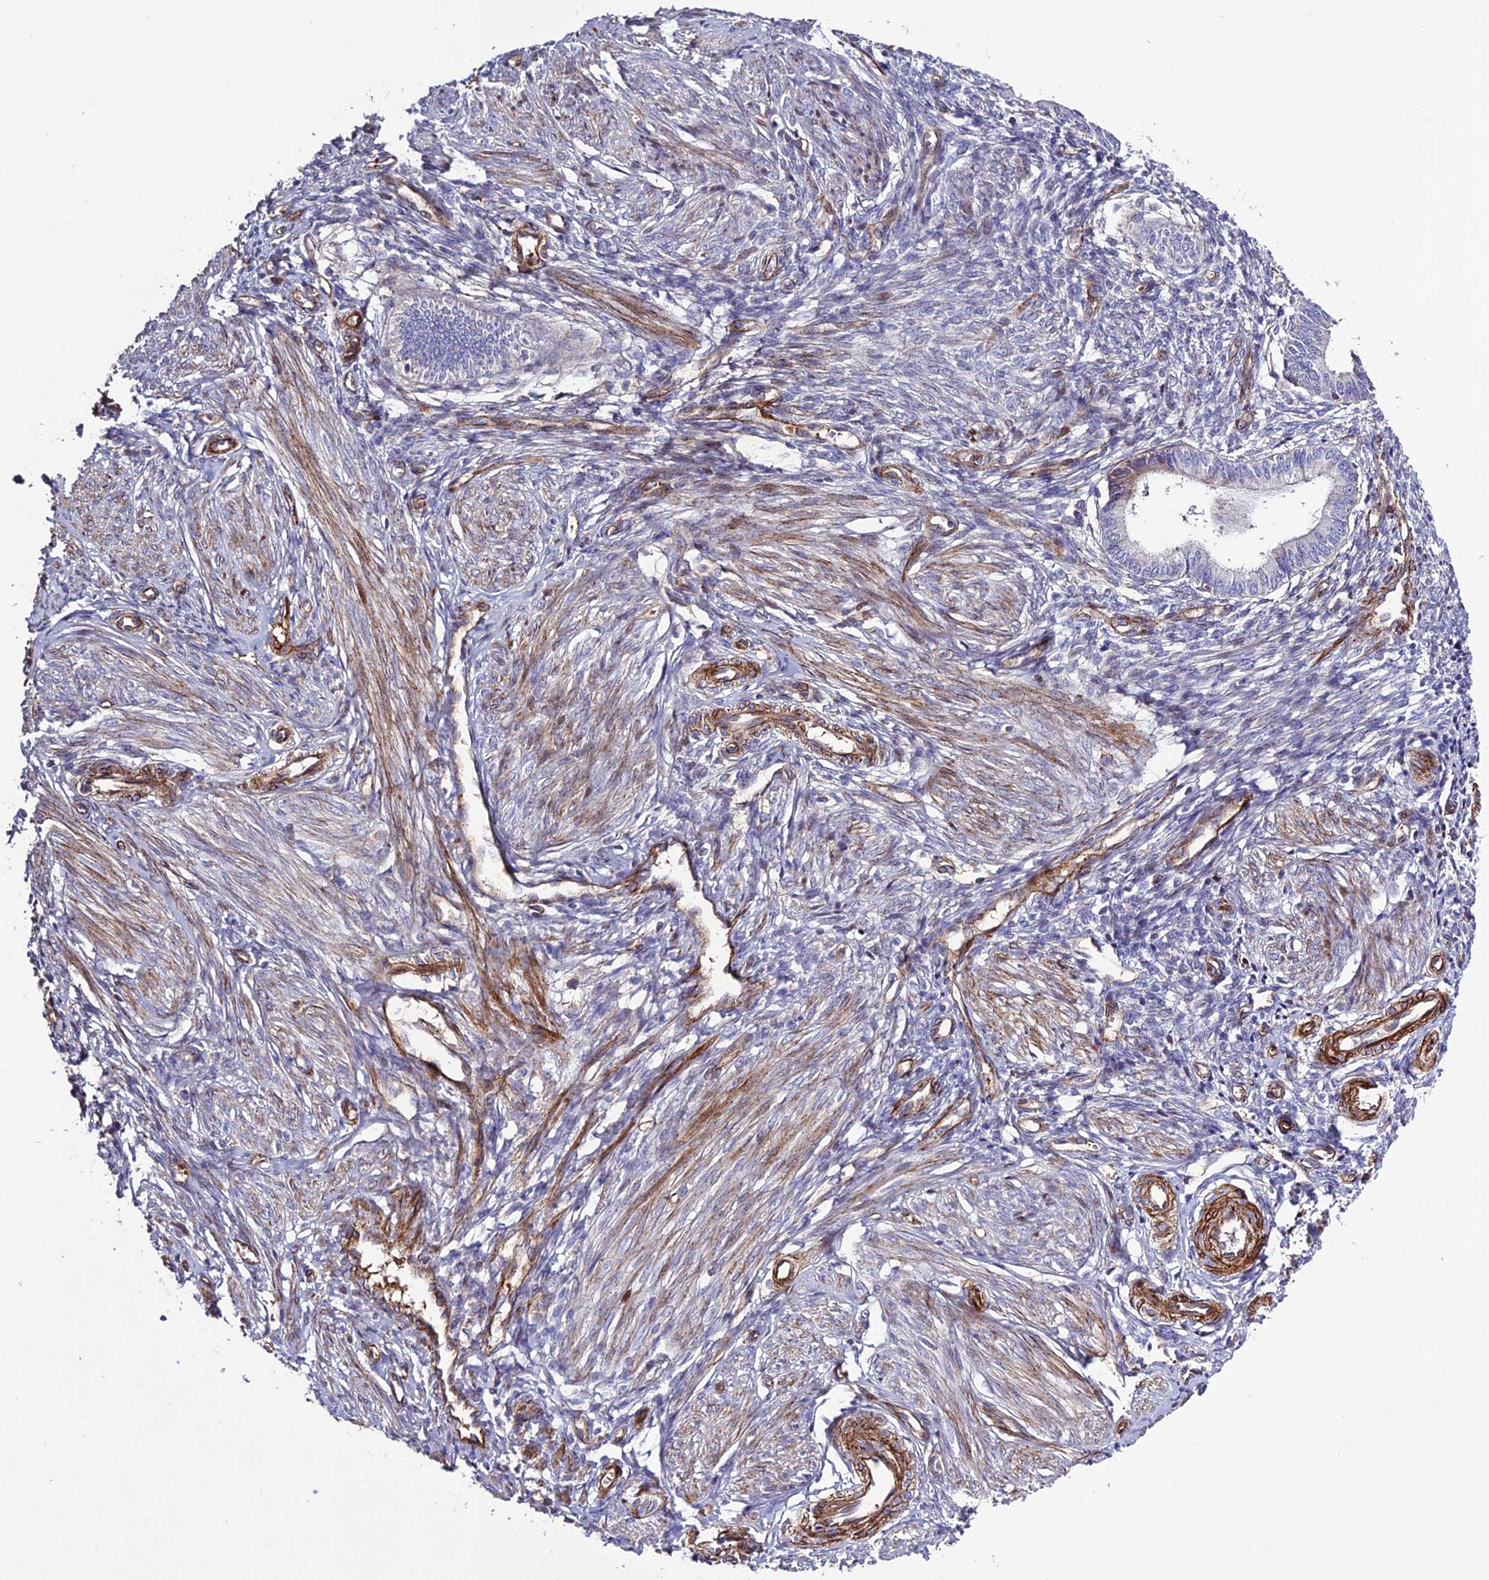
{"staining": {"intensity": "negative", "quantity": "none", "location": "none"}, "tissue": "endometrium", "cell_type": "Cells in endometrial stroma", "image_type": "normal", "snomed": [{"axis": "morphology", "description": "Normal tissue, NOS"}, {"axis": "topography", "description": "Endometrium"}], "caption": "IHC histopathology image of normal endometrium: endometrium stained with DAB (3,3'-diaminobenzidine) displays no significant protein expression in cells in endometrial stroma.", "gene": "REX1BD", "patient": {"sex": "female", "age": 46}}